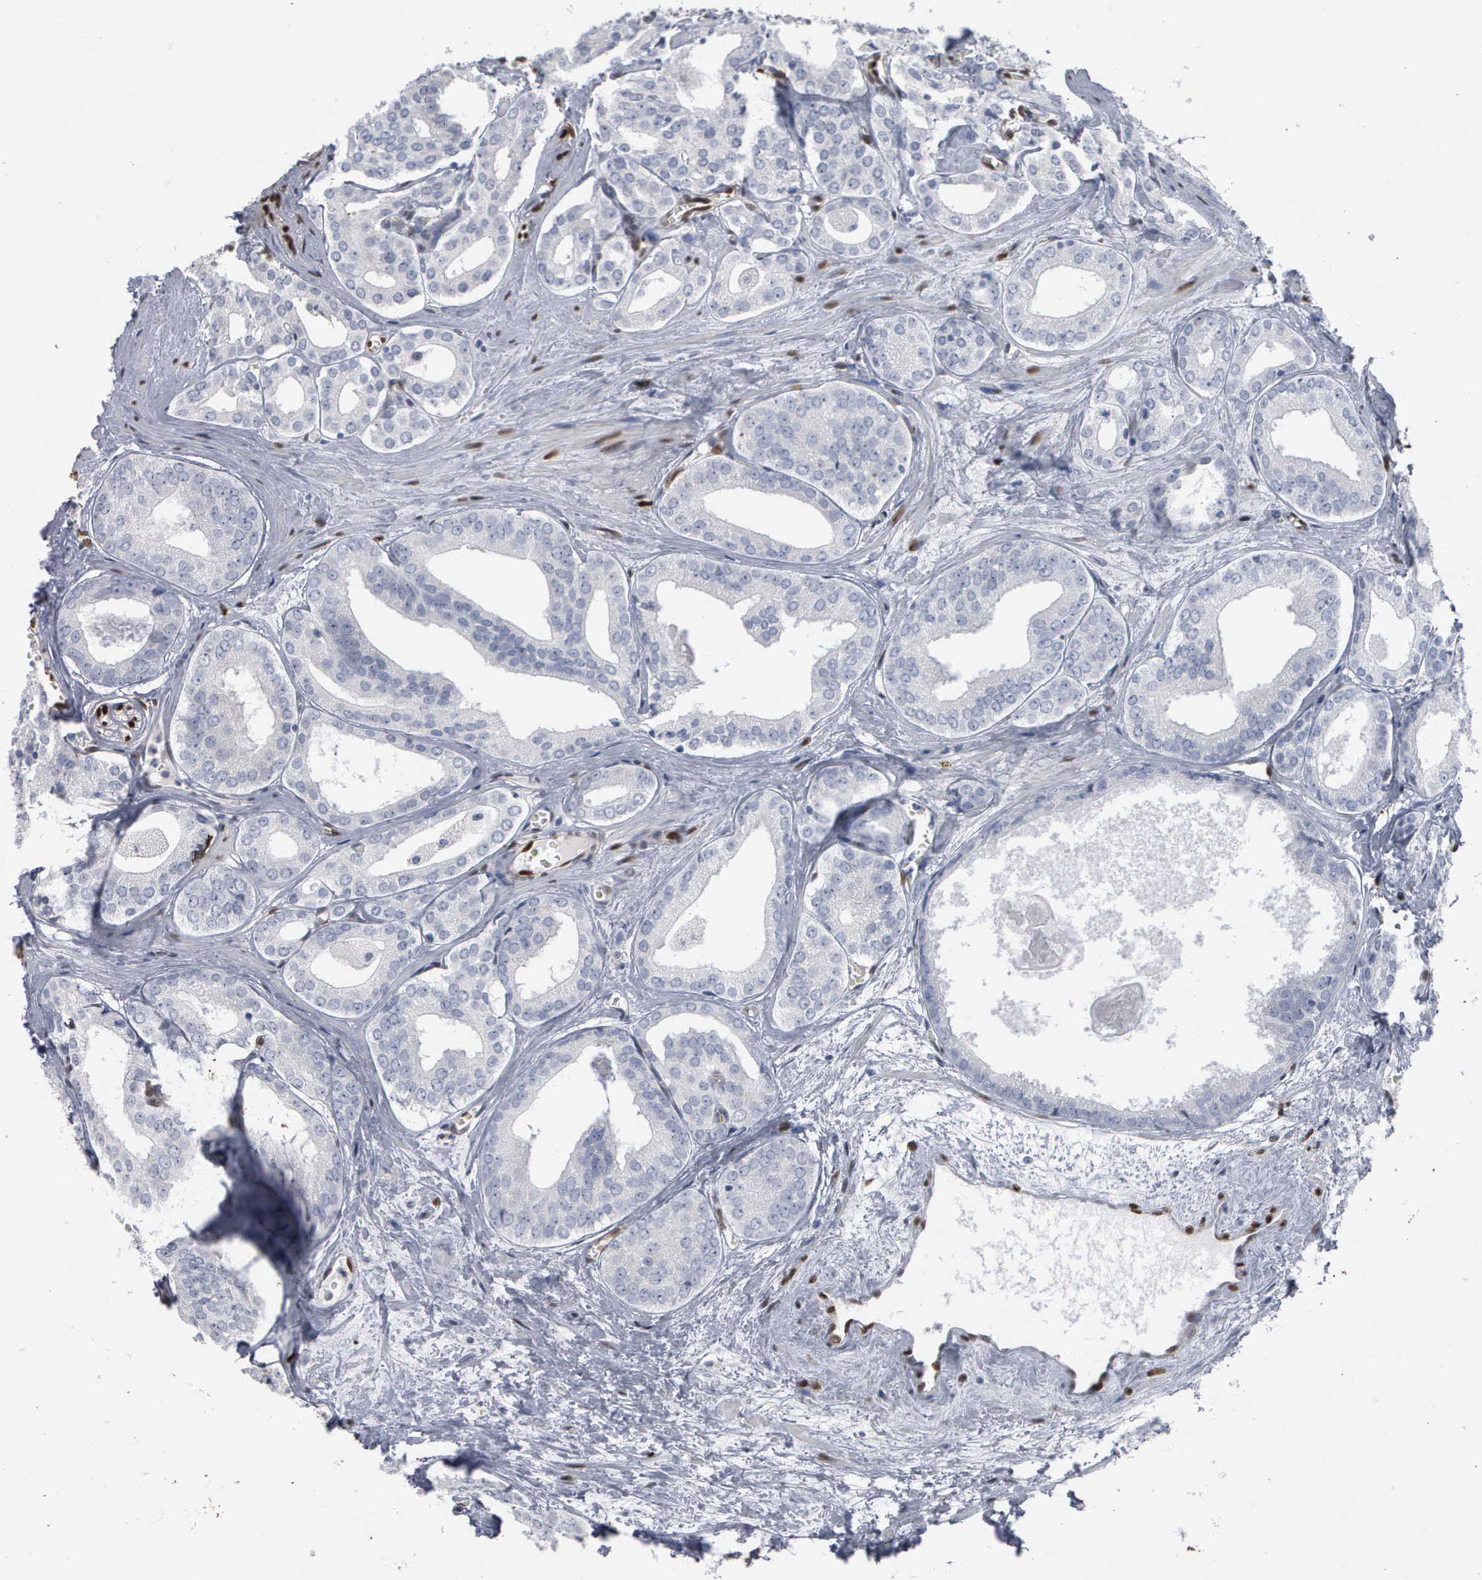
{"staining": {"intensity": "negative", "quantity": "none", "location": "none"}, "tissue": "prostate cancer", "cell_type": "Tumor cells", "image_type": "cancer", "snomed": [{"axis": "morphology", "description": "Adenocarcinoma, Medium grade"}, {"axis": "topography", "description": "Prostate"}], "caption": "Prostate medium-grade adenocarcinoma stained for a protein using immunohistochemistry (IHC) exhibits no staining tumor cells.", "gene": "FGF2", "patient": {"sex": "male", "age": 79}}